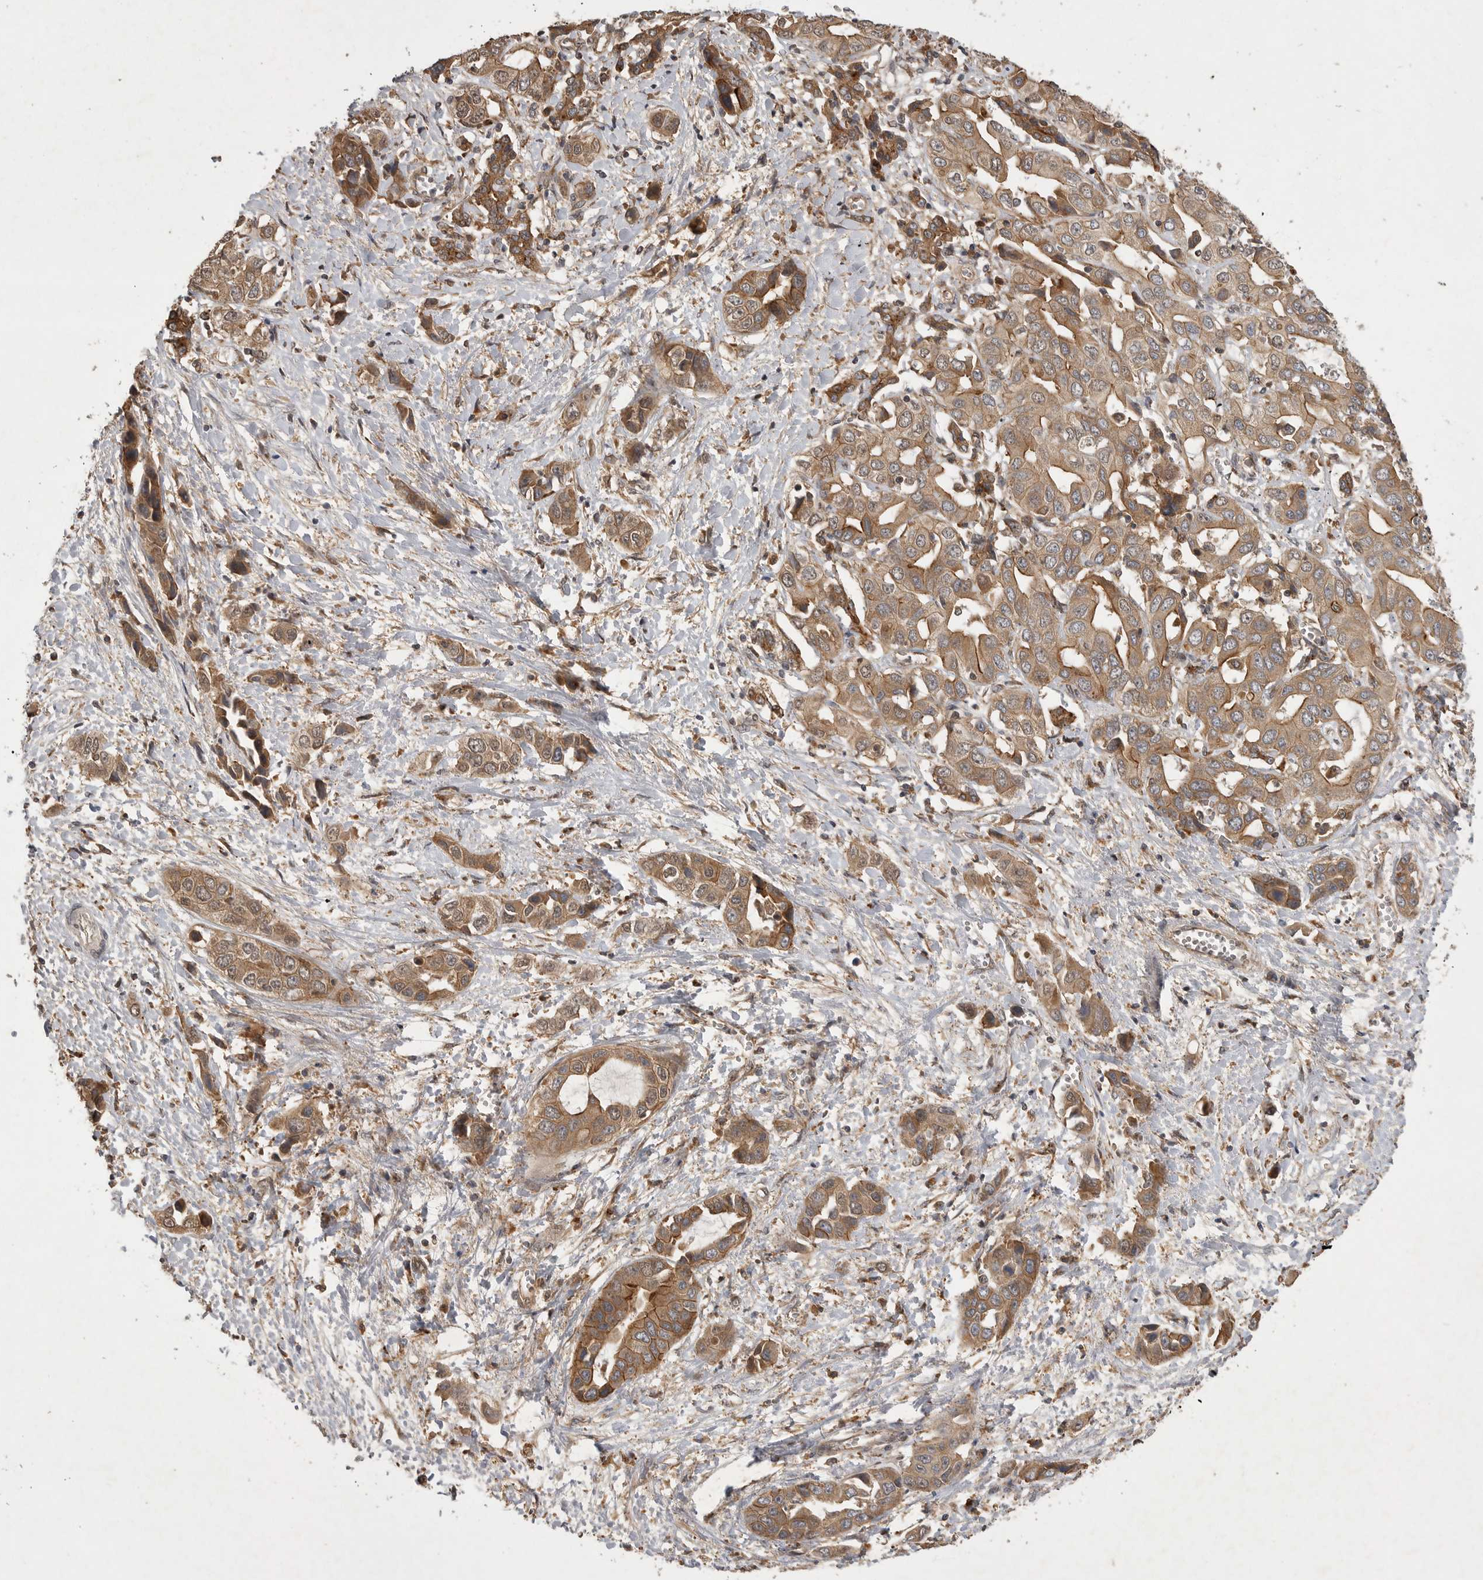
{"staining": {"intensity": "moderate", "quantity": ">75%", "location": "cytoplasmic/membranous"}, "tissue": "liver cancer", "cell_type": "Tumor cells", "image_type": "cancer", "snomed": [{"axis": "morphology", "description": "Cholangiocarcinoma"}, {"axis": "topography", "description": "Liver"}], "caption": "The immunohistochemical stain highlights moderate cytoplasmic/membranous positivity in tumor cells of liver cancer tissue.", "gene": "ZNF232", "patient": {"sex": "female", "age": 52}}